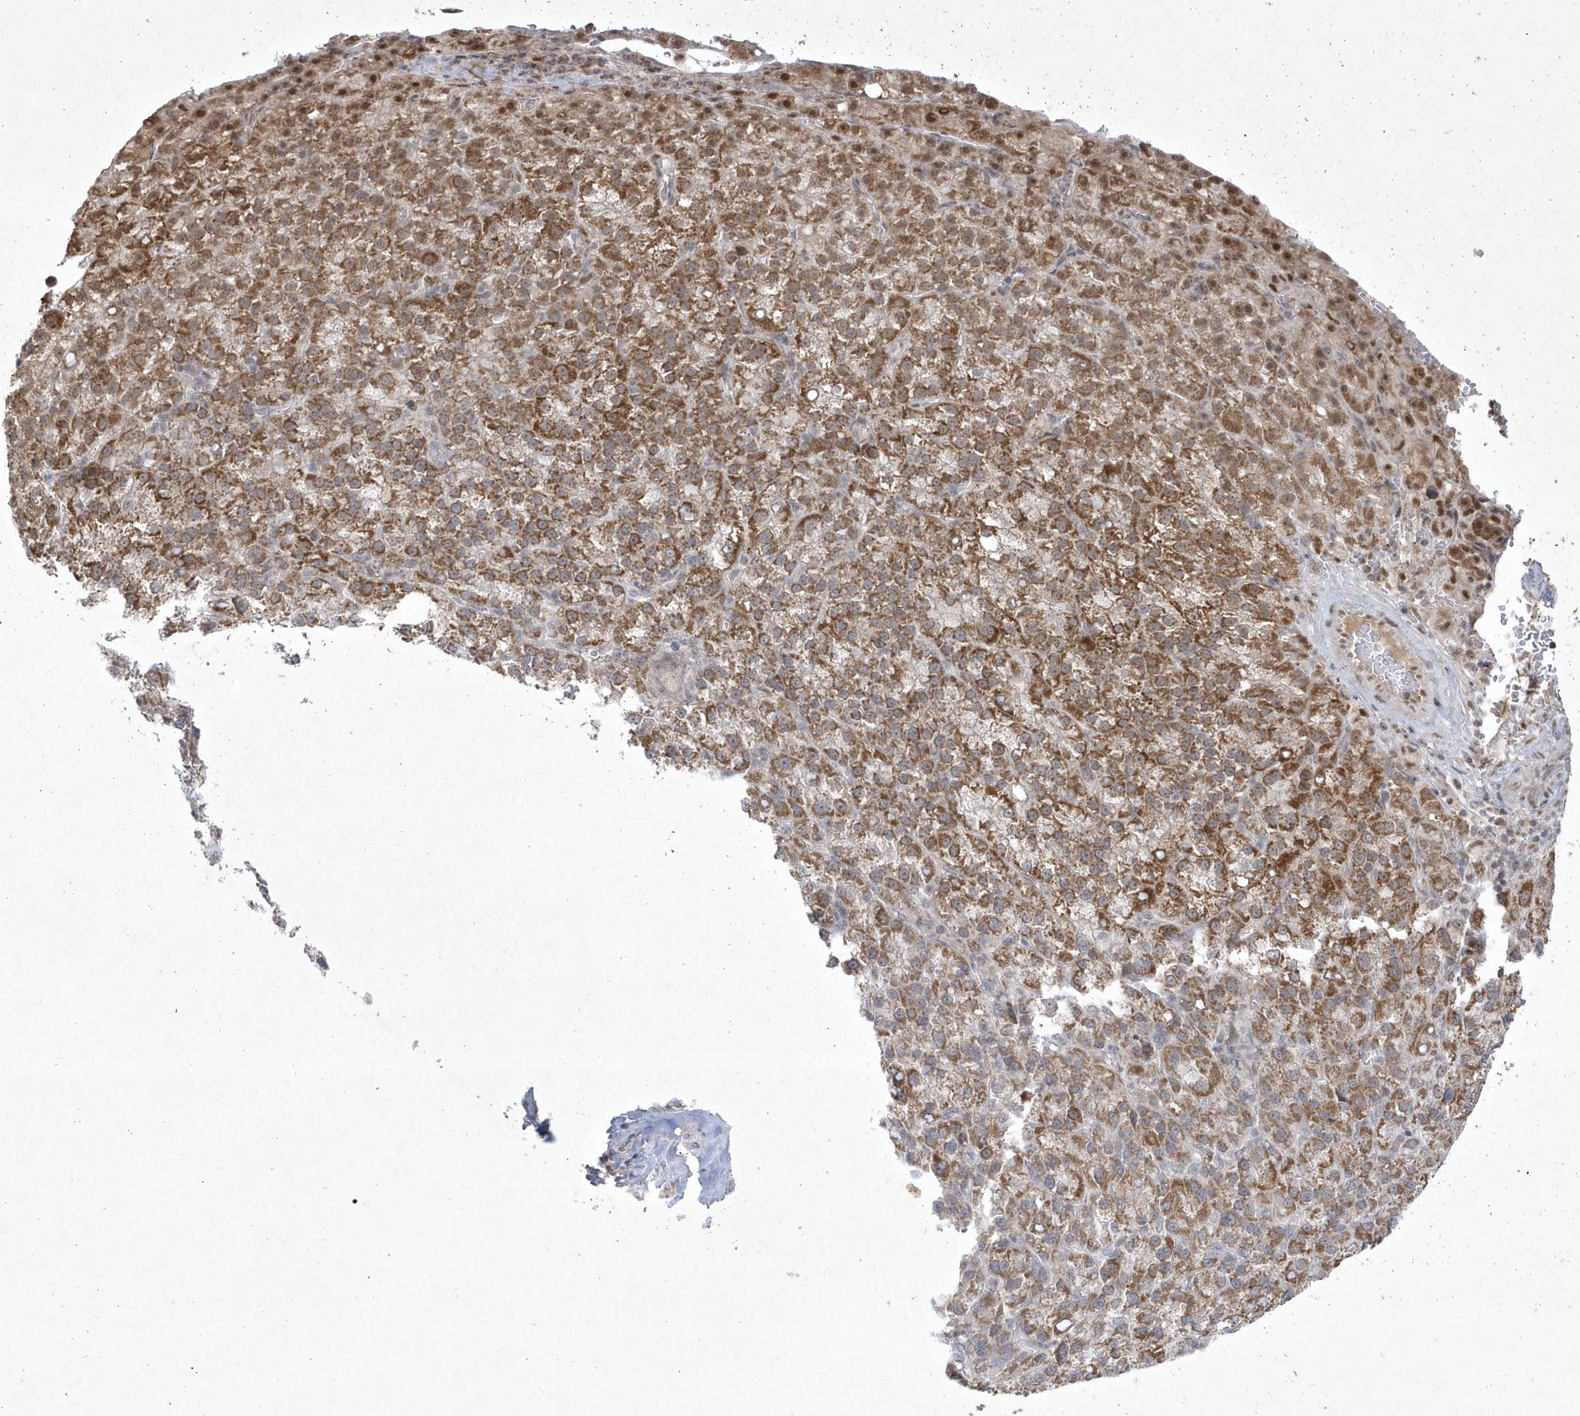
{"staining": {"intensity": "moderate", "quantity": ">75%", "location": "cytoplasmic/membranous"}, "tissue": "liver cancer", "cell_type": "Tumor cells", "image_type": "cancer", "snomed": [{"axis": "morphology", "description": "Carcinoma, Hepatocellular, NOS"}, {"axis": "topography", "description": "Liver"}], "caption": "Immunohistochemical staining of liver hepatocellular carcinoma exhibits medium levels of moderate cytoplasmic/membranous expression in approximately >75% of tumor cells.", "gene": "CPSF3", "patient": {"sex": "female", "age": 58}}